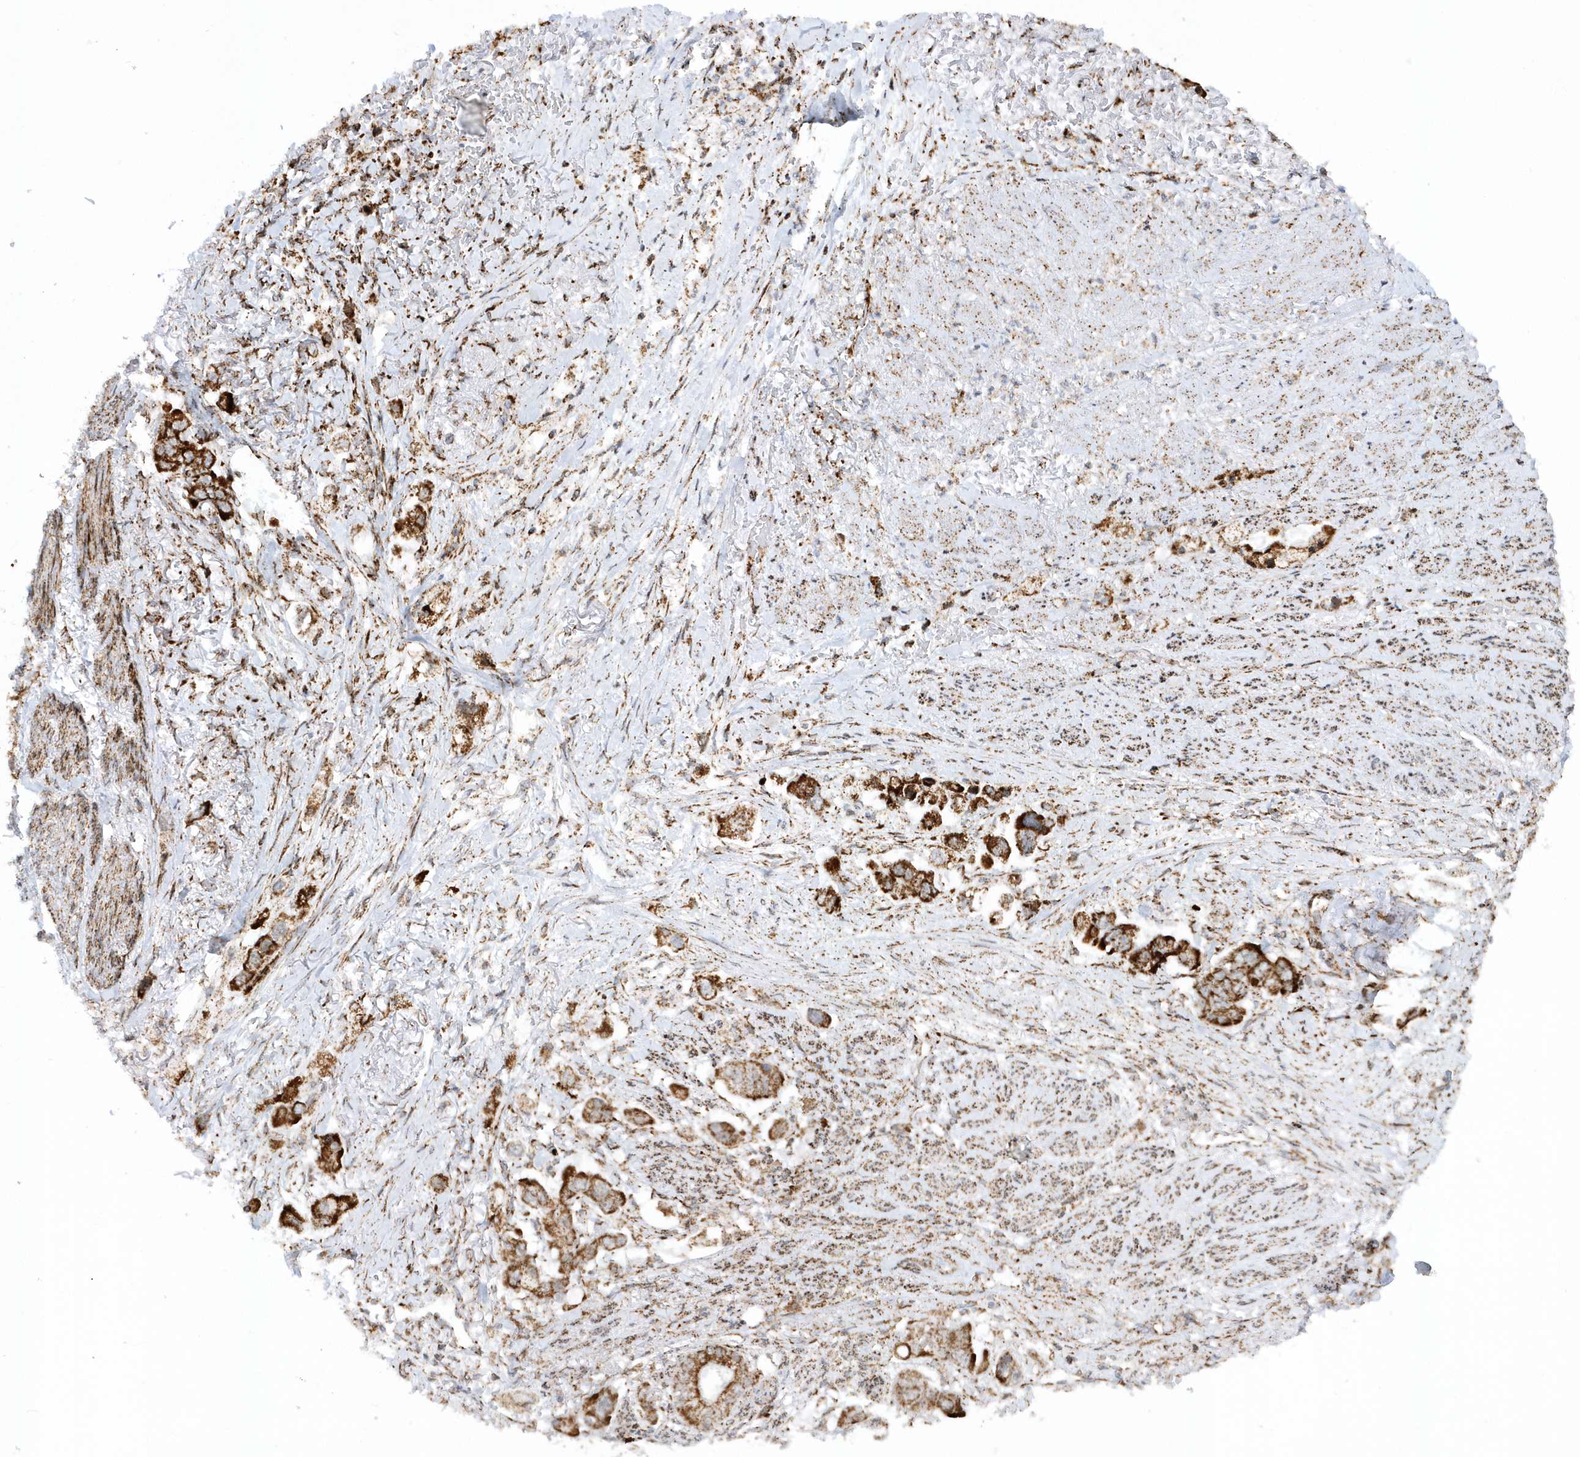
{"staining": {"intensity": "strong", "quantity": ">75%", "location": "cytoplasmic/membranous"}, "tissue": "stomach cancer", "cell_type": "Tumor cells", "image_type": "cancer", "snomed": [{"axis": "morphology", "description": "Adenocarcinoma, NOS"}, {"axis": "topography", "description": "Stomach"}], "caption": "A micrograph showing strong cytoplasmic/membranous positivity in approximately >75% of tumor cells in stomach cancer, as visualized by brown immunohistochemical staining.", "gene": "CRY2", "patient": {"sex": "male", "age": 62}}